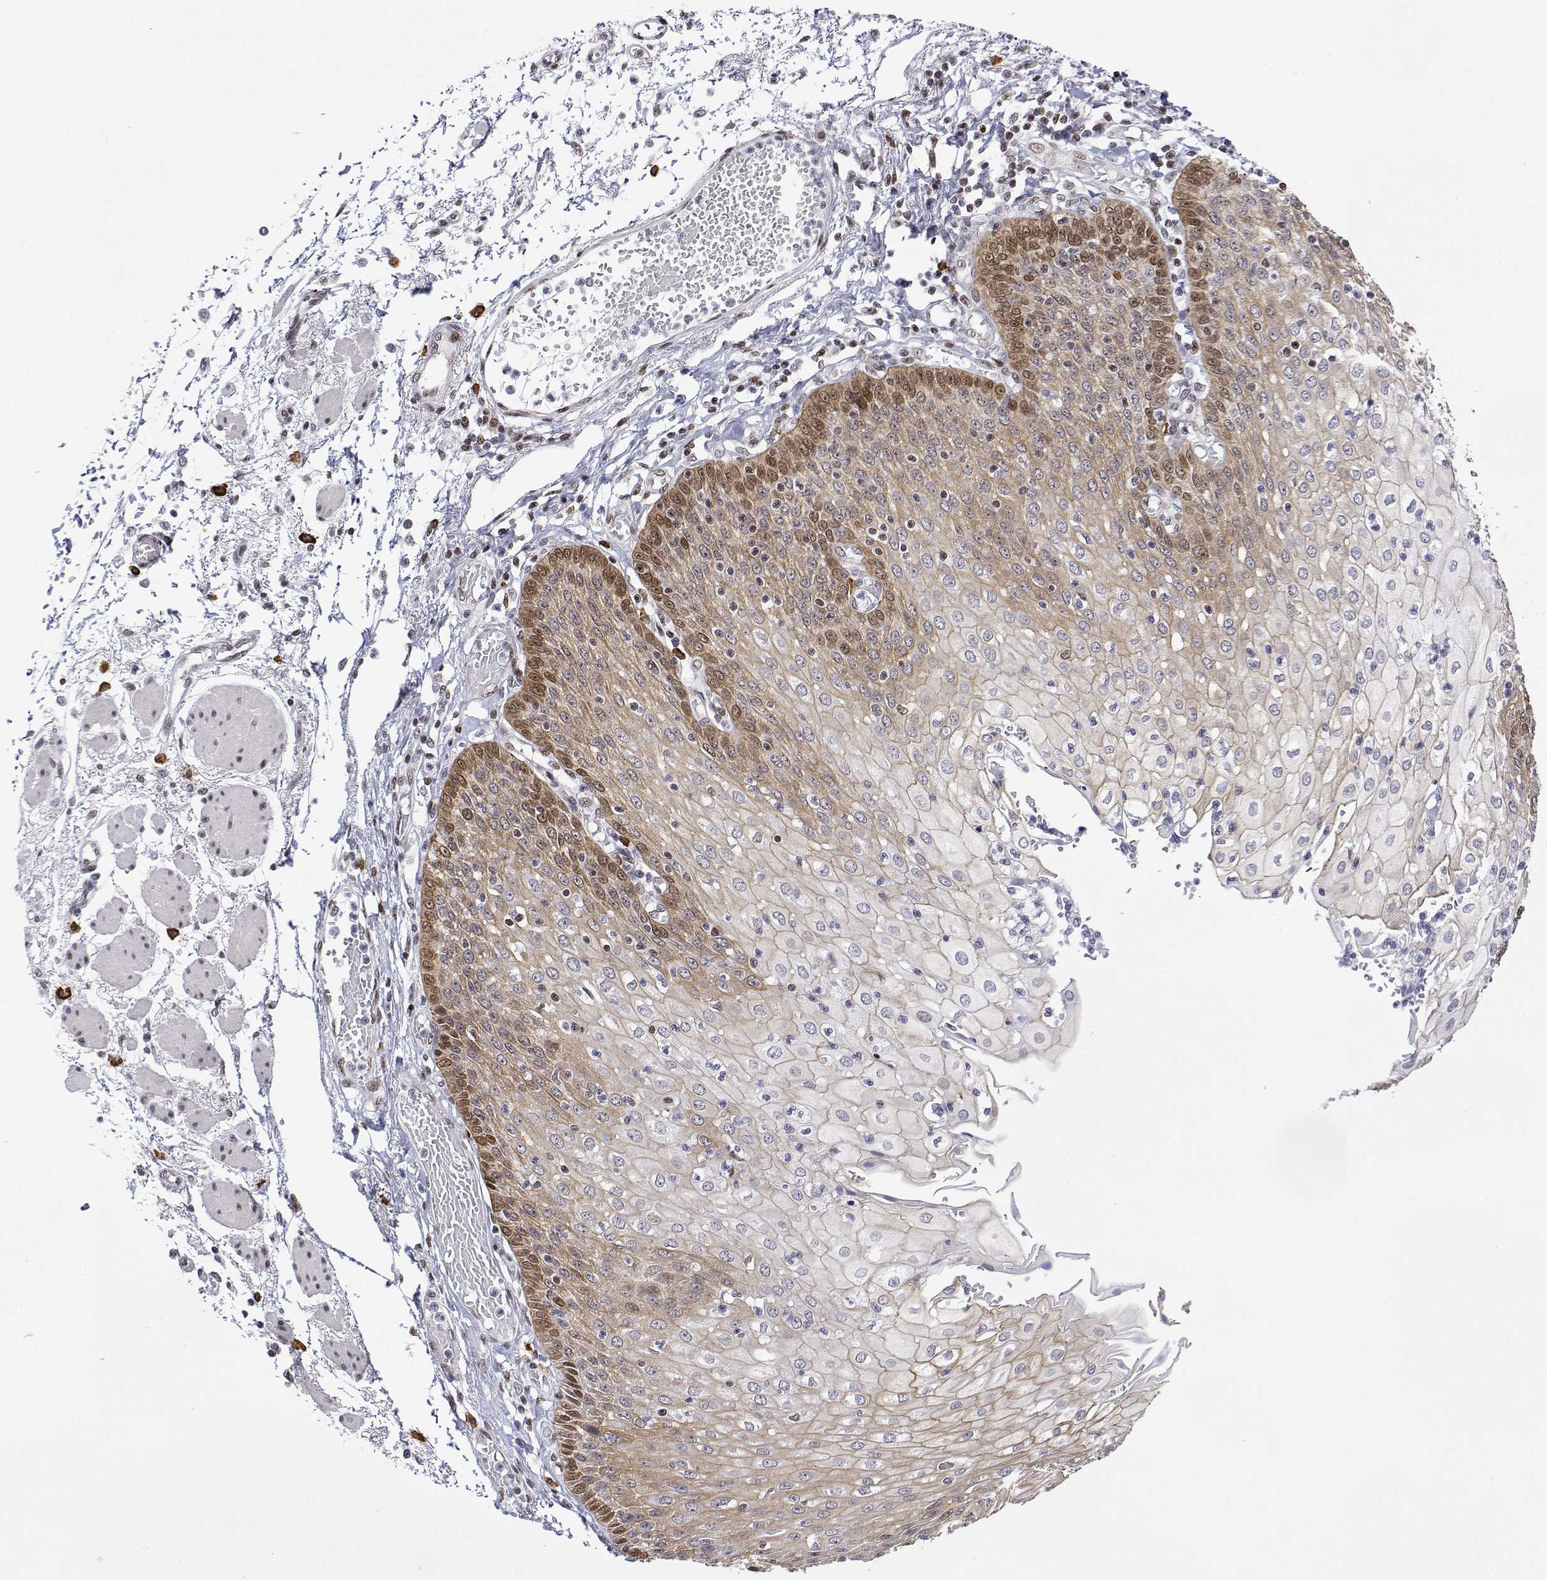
{"staining": {"intensity": "moderate", "quantity": "25%-75%", "location": "nuclear"}, "tissue": "esophagus", "cell_type": "Squamous epithelial cells", "image_type": "normal", "snomed": [{"axis": "morphology", "description": "Normal tissue, NOS"}, {"axis": "morphology", "description": "Adenocarcinoma, NOS"}, {"axis": "topography", "description": "Esophagus"}], "caption": "DAB (3,3'-diaminobenzidine) immunohistochemical staining of normal human esophagus shows moderate nuclear protein positivity in about 25%-75% of squamous epithelial cells.", "gene": "XPC", "patient": {"sex": "male", "age": 81}}